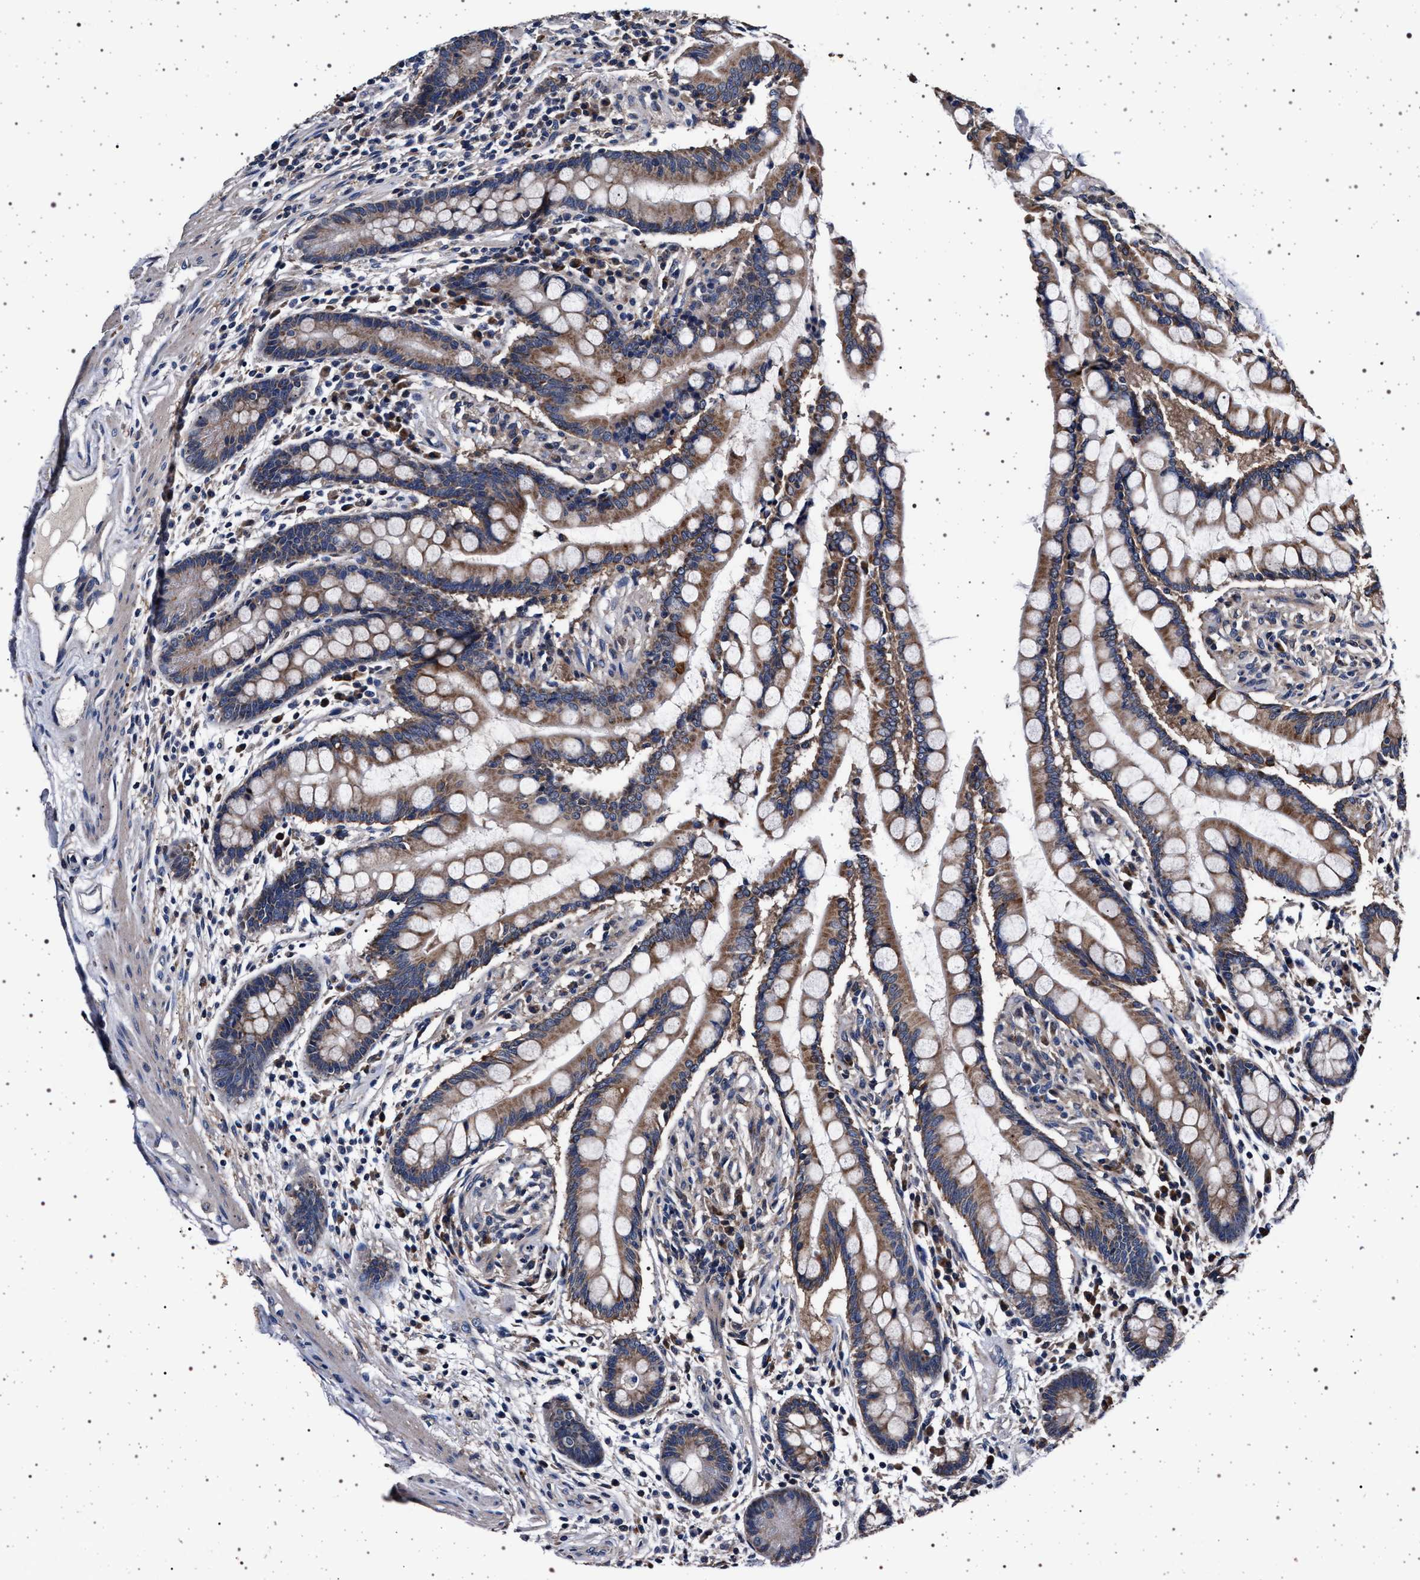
{"staining": {"intensity": "negative", "quantity": "none", "location": "none"}, "tissue": "colon", "cell_type": "Endothelial cells", "image_type": "normal", "snomed": [{"axis": "morphology", "description": "Normal tissue, NOS"}, {"axis": "topography", "description": "Colon"}], "caption": "Protein analysis of benign colon reveals no significant positivity in endothelial cells.", "gene": "MAP3K2", "patient": {"sex": "male", "age": 73}}